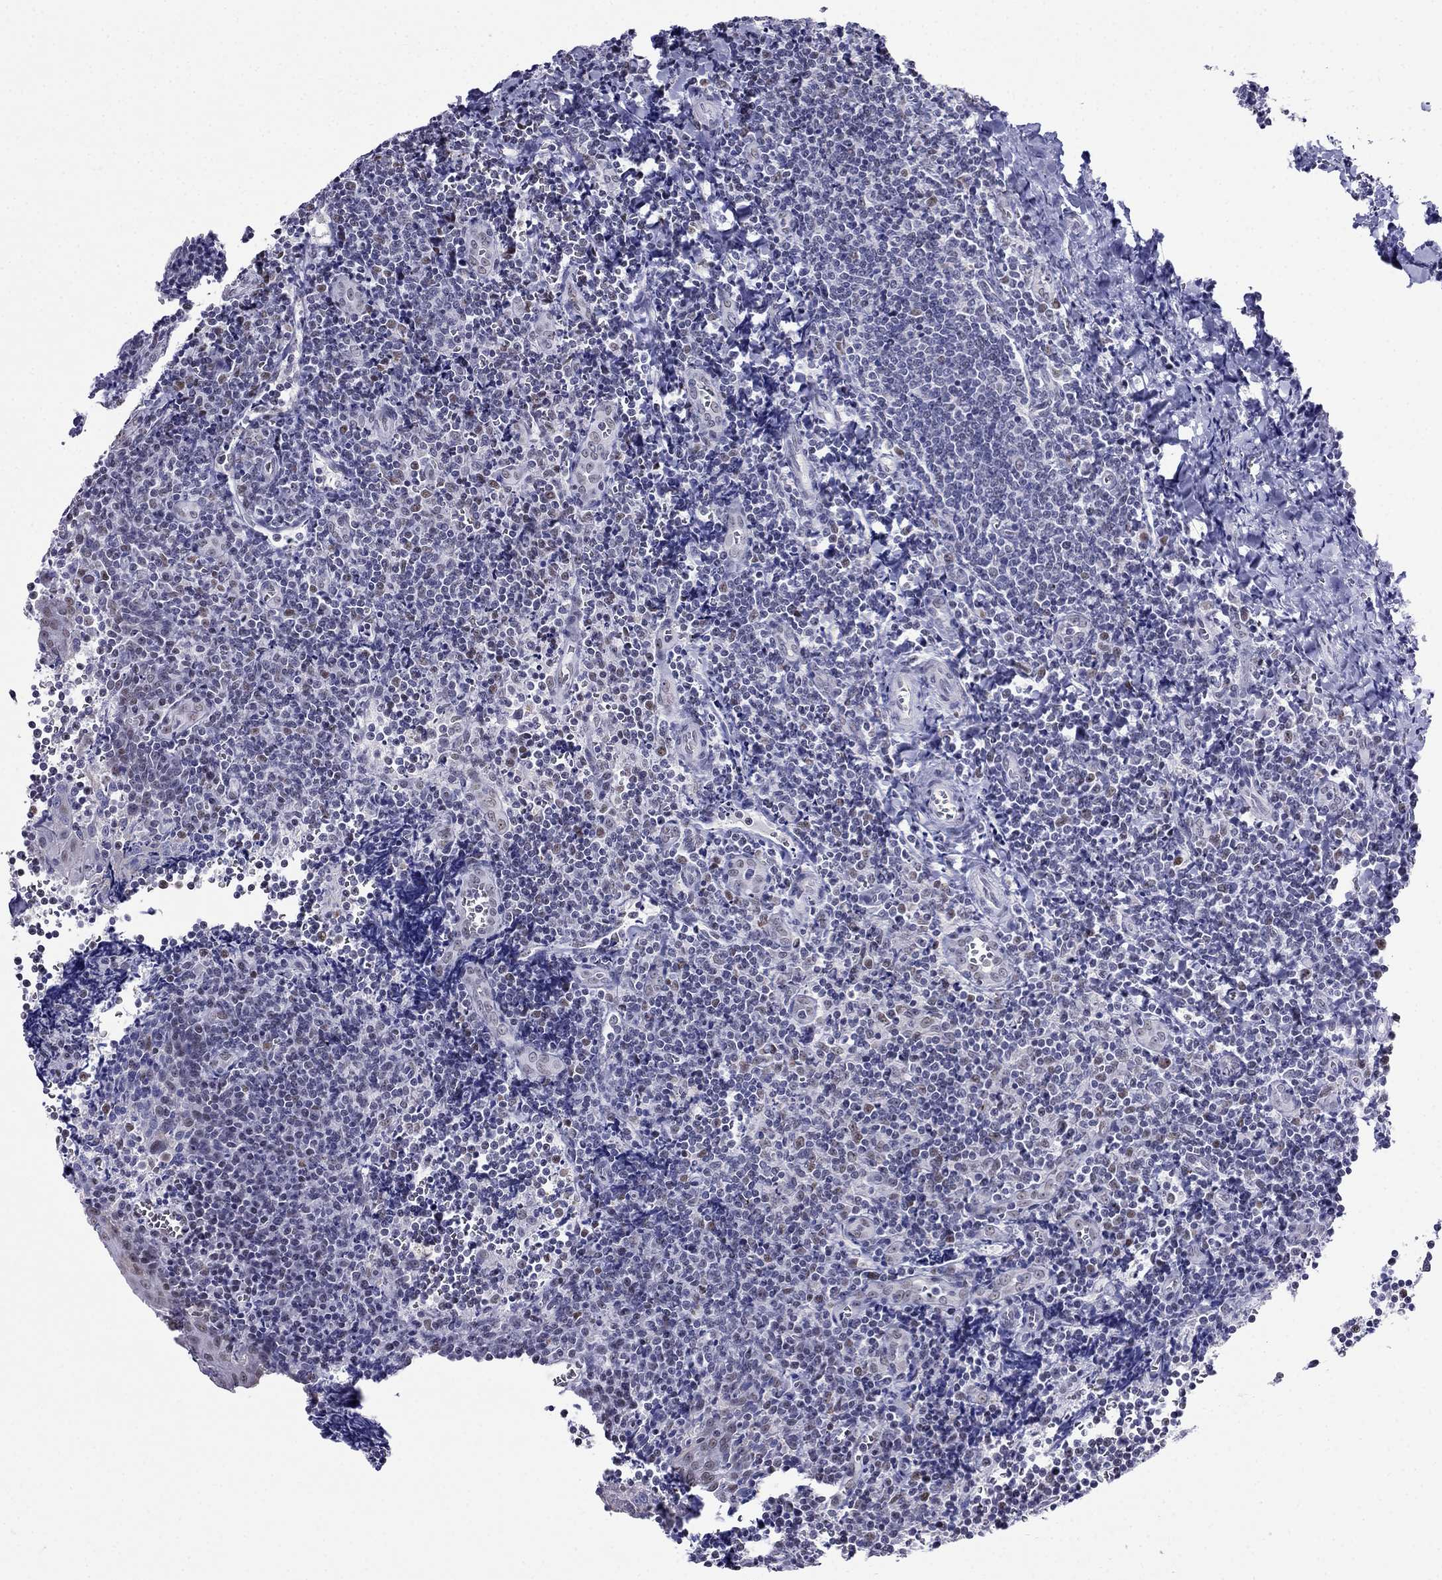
{"staining": {"intensity": "moderate", "quantity": "<25%", "location": "nuclear"}, "tissue": "tonsil", "cell_type": "Germinal center cells", "image_type": "normal", "snomed": [{"axis": "morphology", "description": "Normal tissue, NOS"}, {"axis": "morphology", "description": "Inflammation, NOS"}, {"axis": "topography", "description": "Tonsil"}], "caption": "The histopathology image displays immunohistochemical staining of normal tonsil. There is moderate nuclear expression is appreciated in about <25% of germinal center cells. The protein of interest is shown in brown color, while the nuclei are stained blue.", "gene": "PPM1G", "patient": {"sex": "female", "age": 31}}